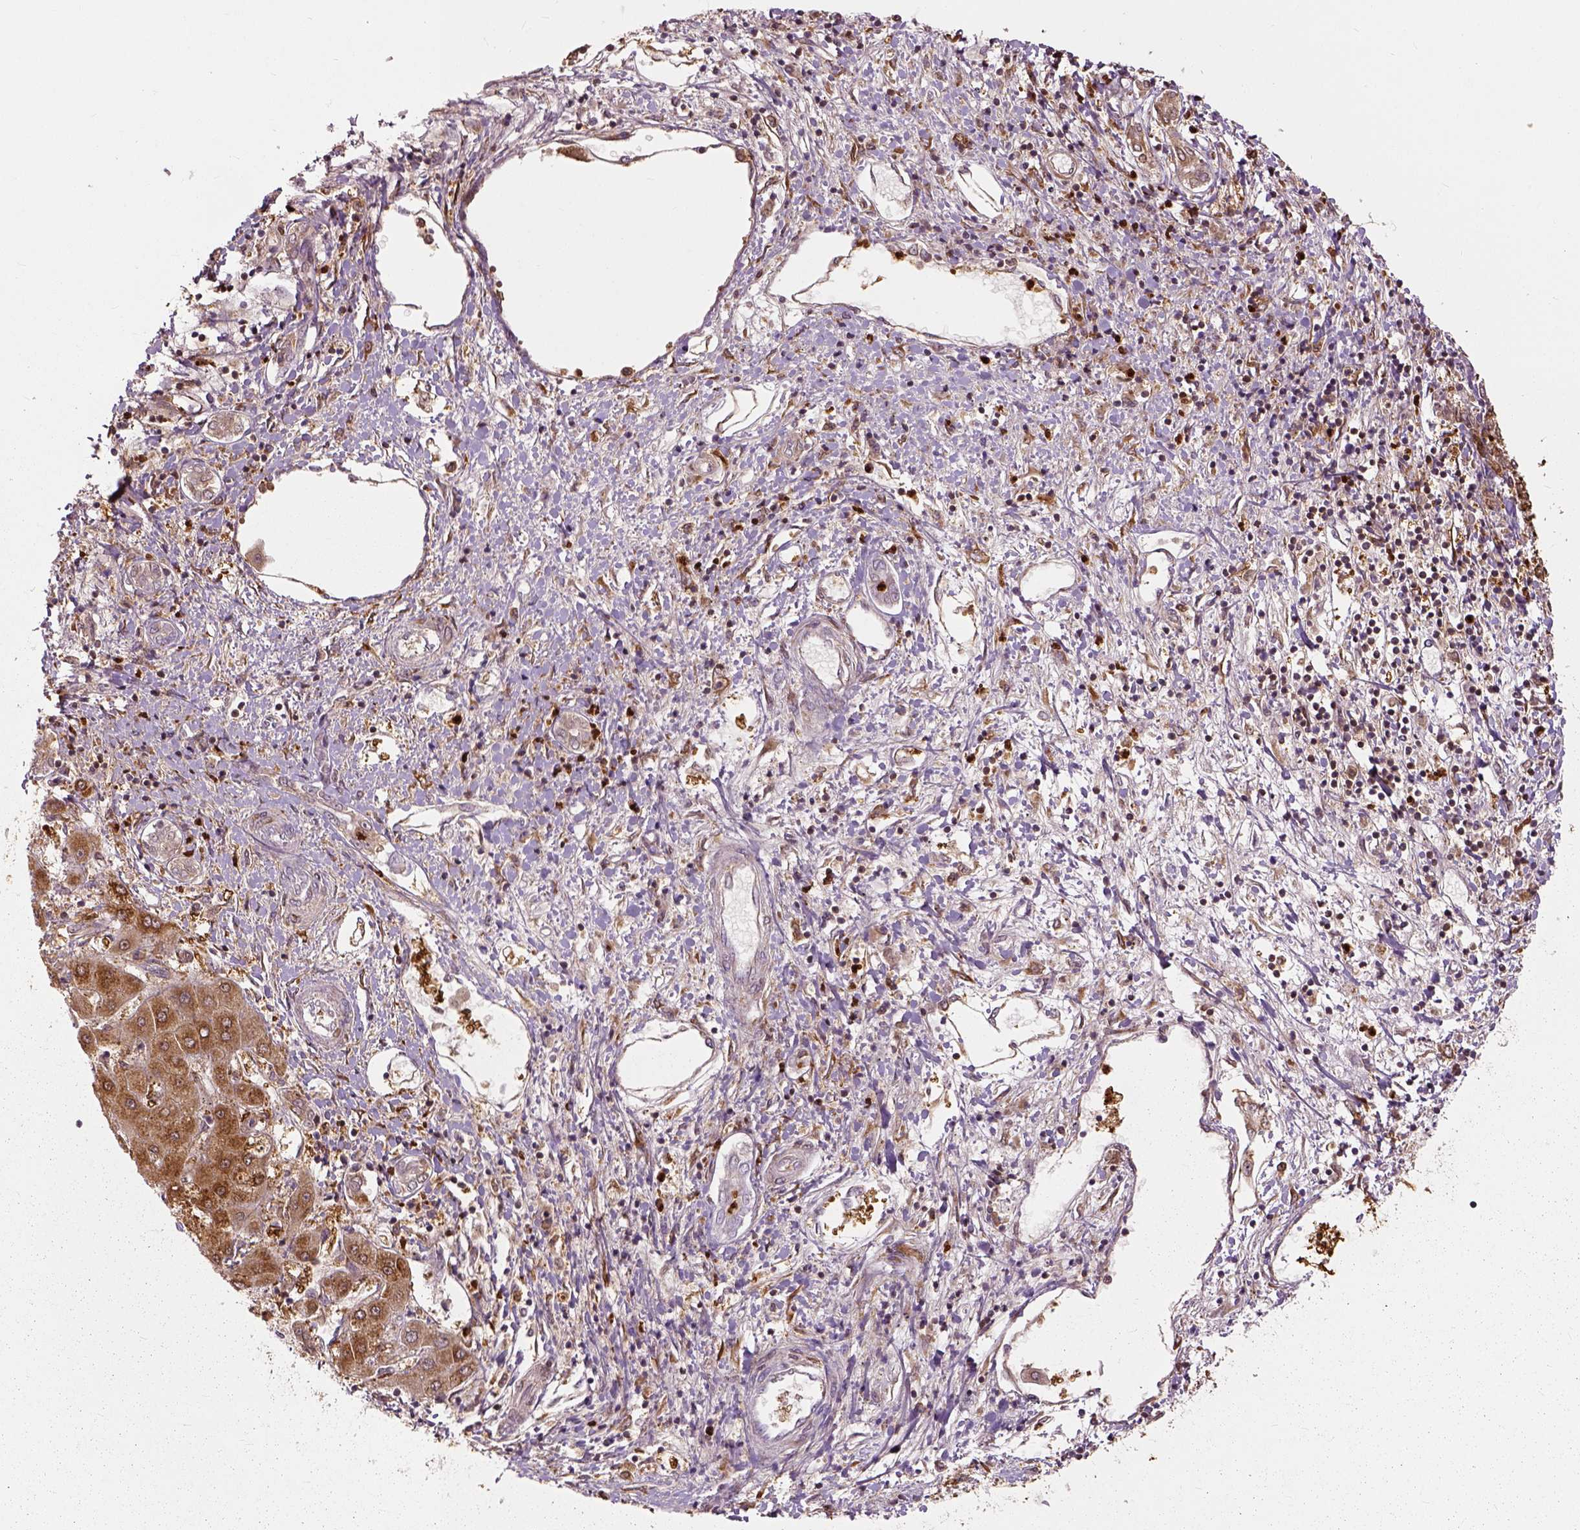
{"staining": {"intensity": "moderate", "quantity": ">75%", "location": "cytoplasmic/membranous"}, "tissue": "liver cancer", "cell_type": "Tumor cells", "image_type": "cancer", "snomed": [{"axis": "morphology", "description": "Carcinoma, Hepatocellular, NOS"}, {"axis": "topography", "description": "Liver"}], "caption": "A histopathology image showing moderate cytoplasmic/membranous staining in approximately >75% of tumor cells in liver cancer, as visualized by brown immunohistochemical staining.", "gene": "GPI", "patient": {"sex": "male", "age": 56}}